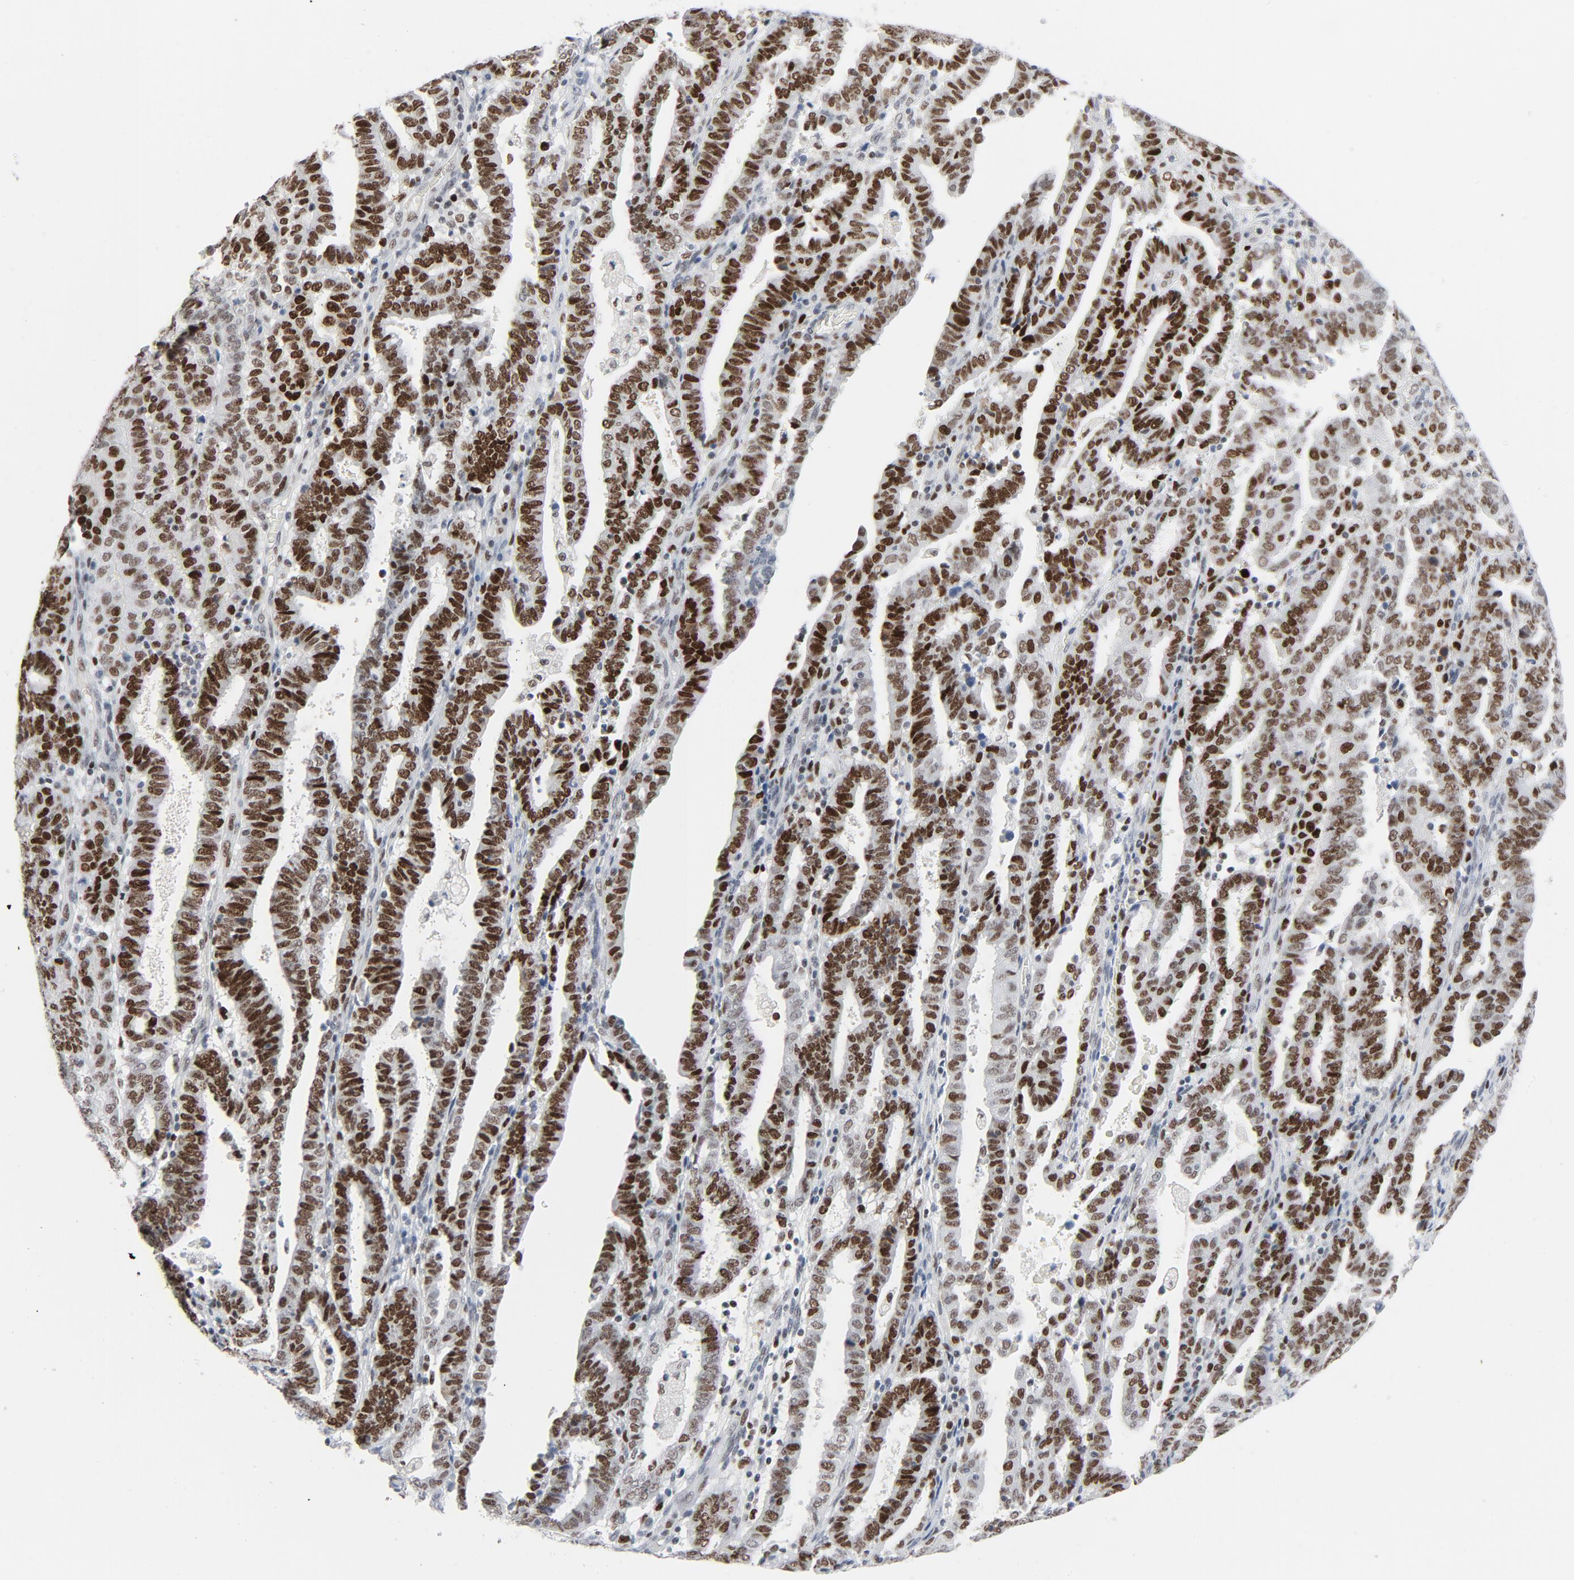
{"staining": {"intensity": "strong", "quantity": "25%-75%", "location": "nuclear"}, "tissue": "endometrial cancer", "cell_type": "Tumor cells", "image_type": "cancer", "snomed": [{"axis": "morphology", "description": "Adenocarcinoma, NOS"}, {"axis": "topography", "description": "Uterus"}], "caption": "Endometrial adenocarcinoma was stained to show a protein in brown. There is high levels of strong nuclear expression in approximately 25%-75% of tumor cells.", "gene": "POLD1", "patient": {"sex": "female", "age": 83}}